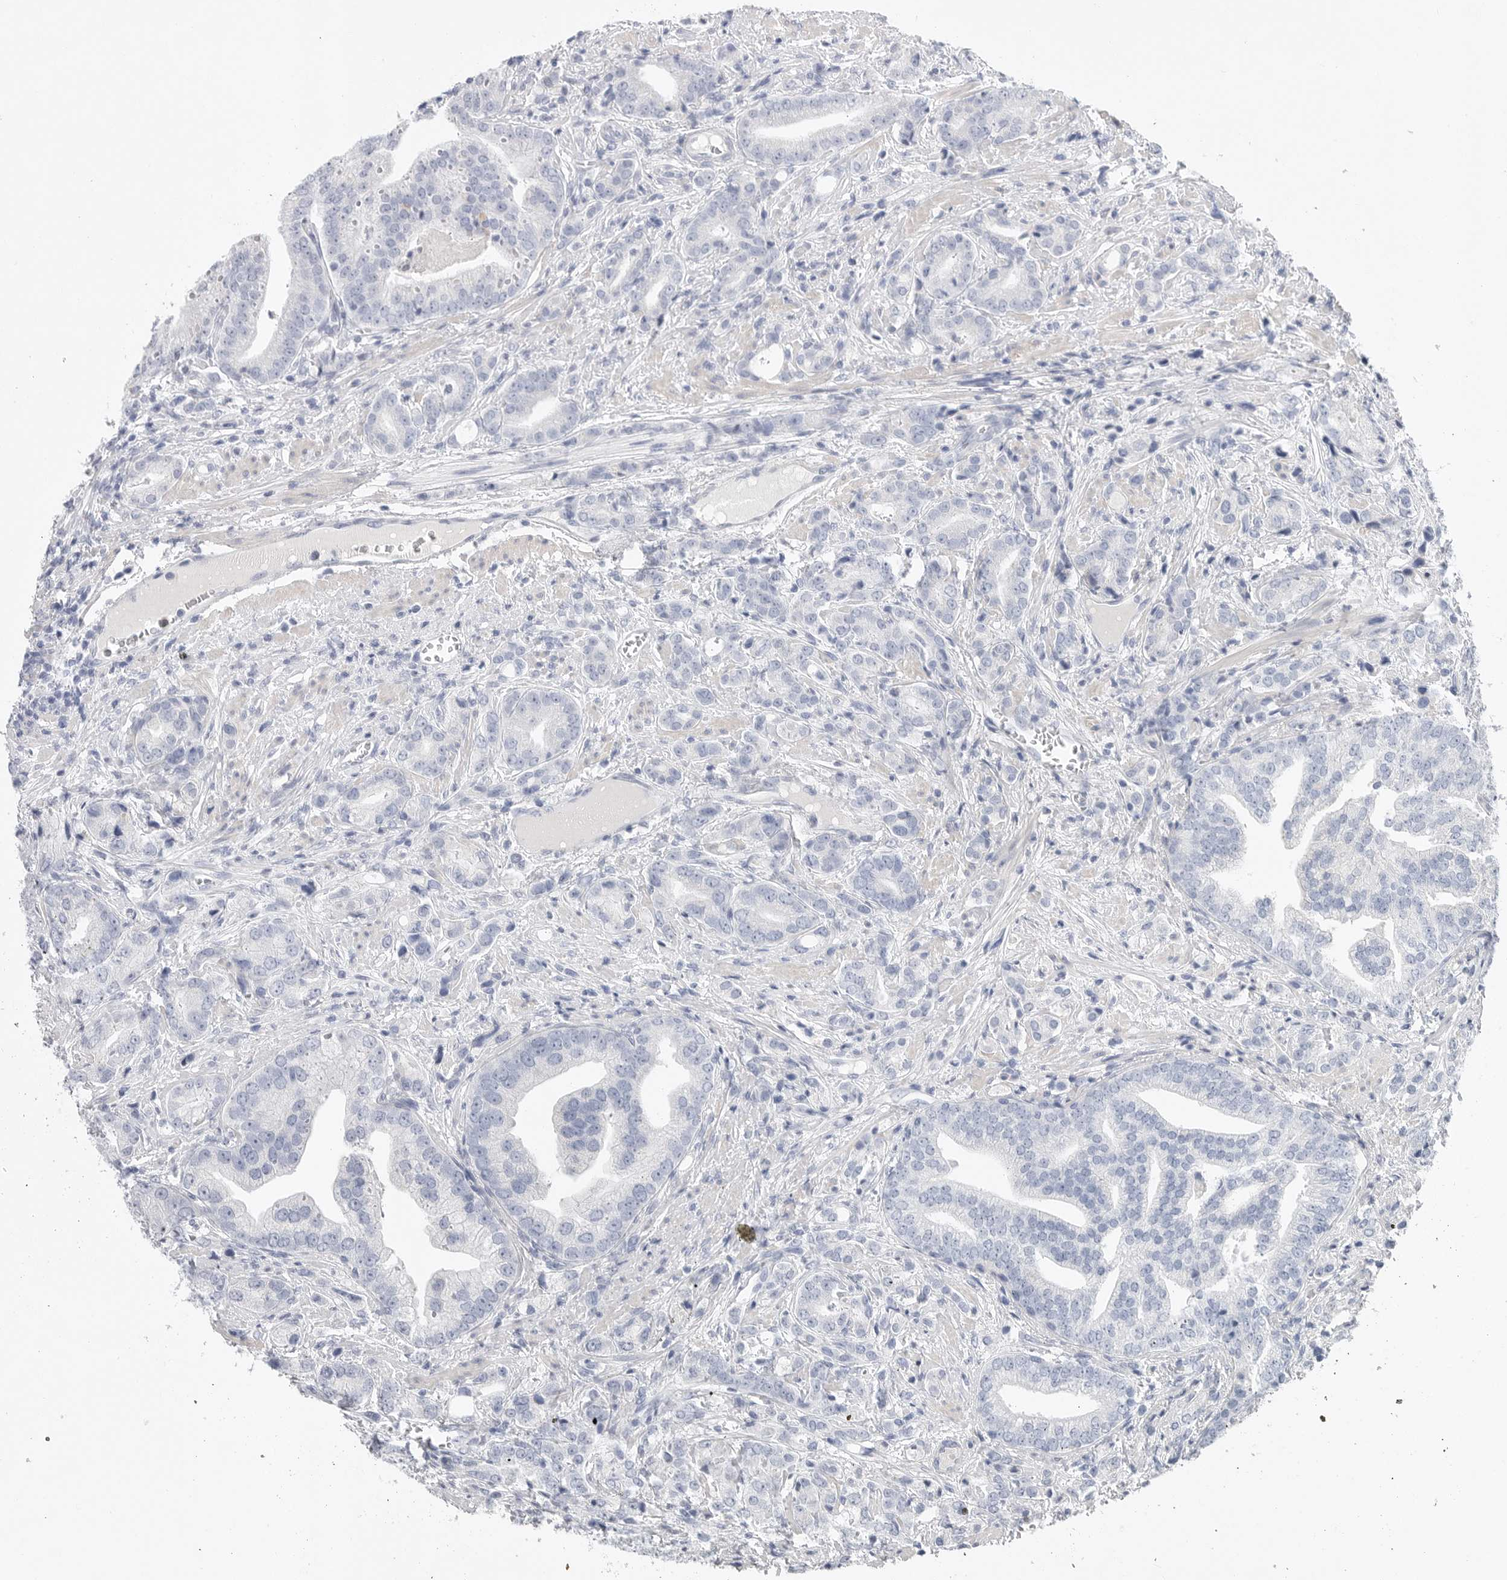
{"staining": {"intensity": "negative", "quantity": "none", "location": "none"}, "tissue": "prostate cancer", "cell_type": "Tumor cells", "image_type": "cancer", "snomed": [{"axis": "morphology", "description": "Adenocarcinoma, High grade"}, {"axis": "topography", "description": "Prostate"}], "caption": "IHC photomicrograph of human prostate cancer stained for a protein (brown), which demonstrates no staining in tumor cells.", "gene": "CAMK2B", "patient": {"sex": "male", "age": 57}}